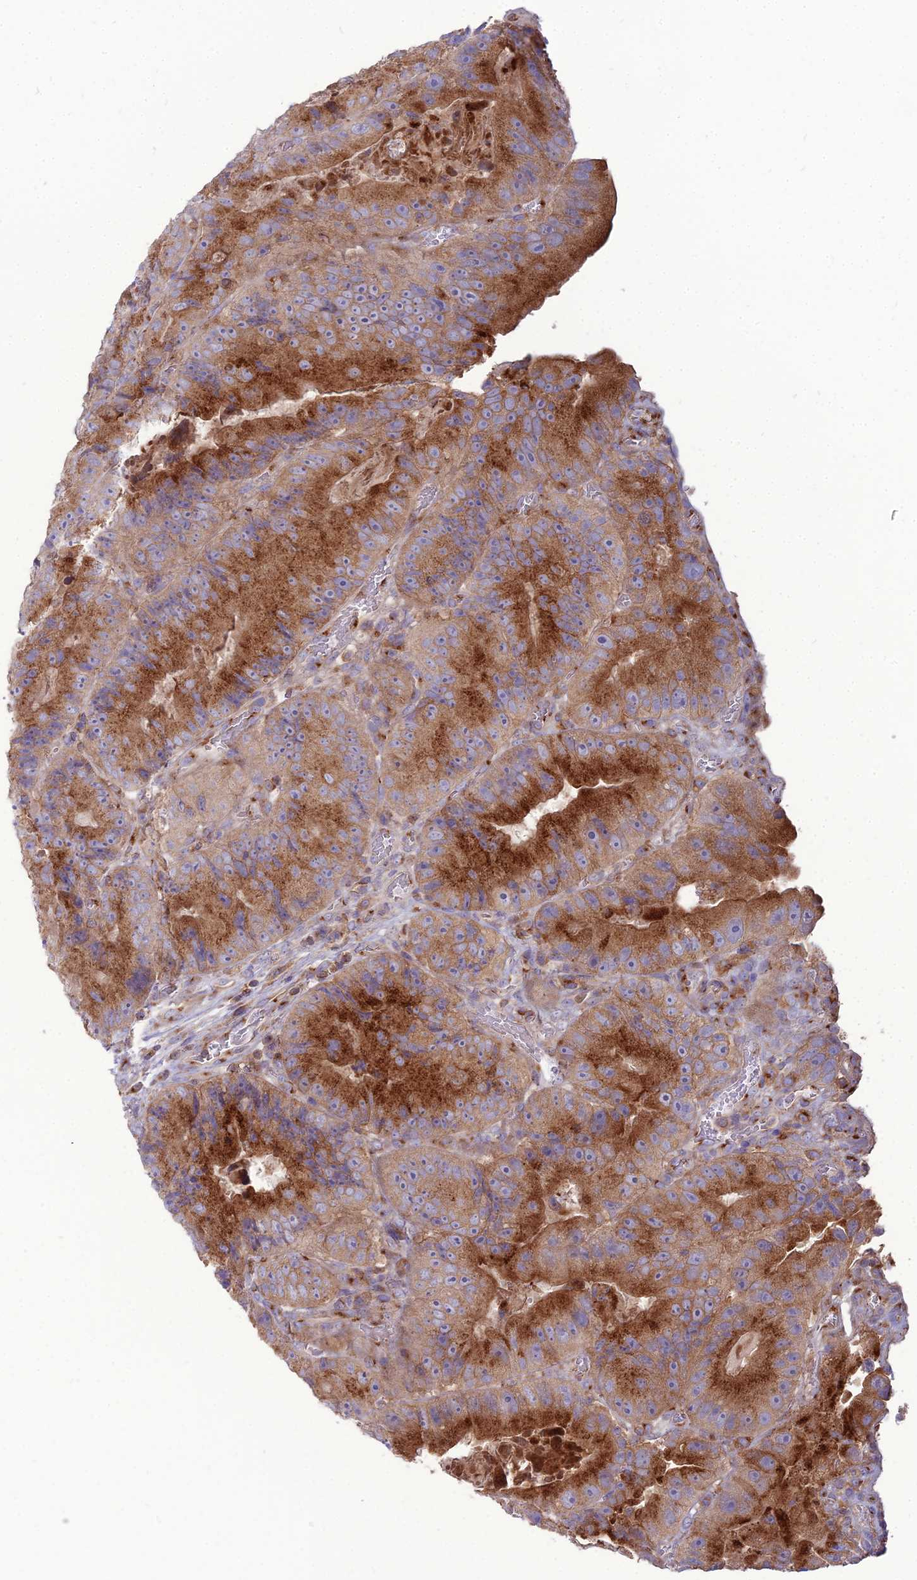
{"staining": {"intensity": "strong", "quantity": "25%-75%", "location": "cytoplasmic/membranous"}, "tissue": "colorectal cancer", "cell_type": "Tumor cells", "image_type": "cancer", "snomed": [{"axis": "morphology", "description": "Adenocarcinoma, NOS"}, {"axis": "topography", "description": "Colon"}], "caption": "Protein staining shows strong cytoplasmic/membranous positivity in about 25%-75% of tumor cells in colorectal cancer (adenocarcinoma).", "gene": "SPRYD7", "patient": {"sex": "female", "age": 86}}